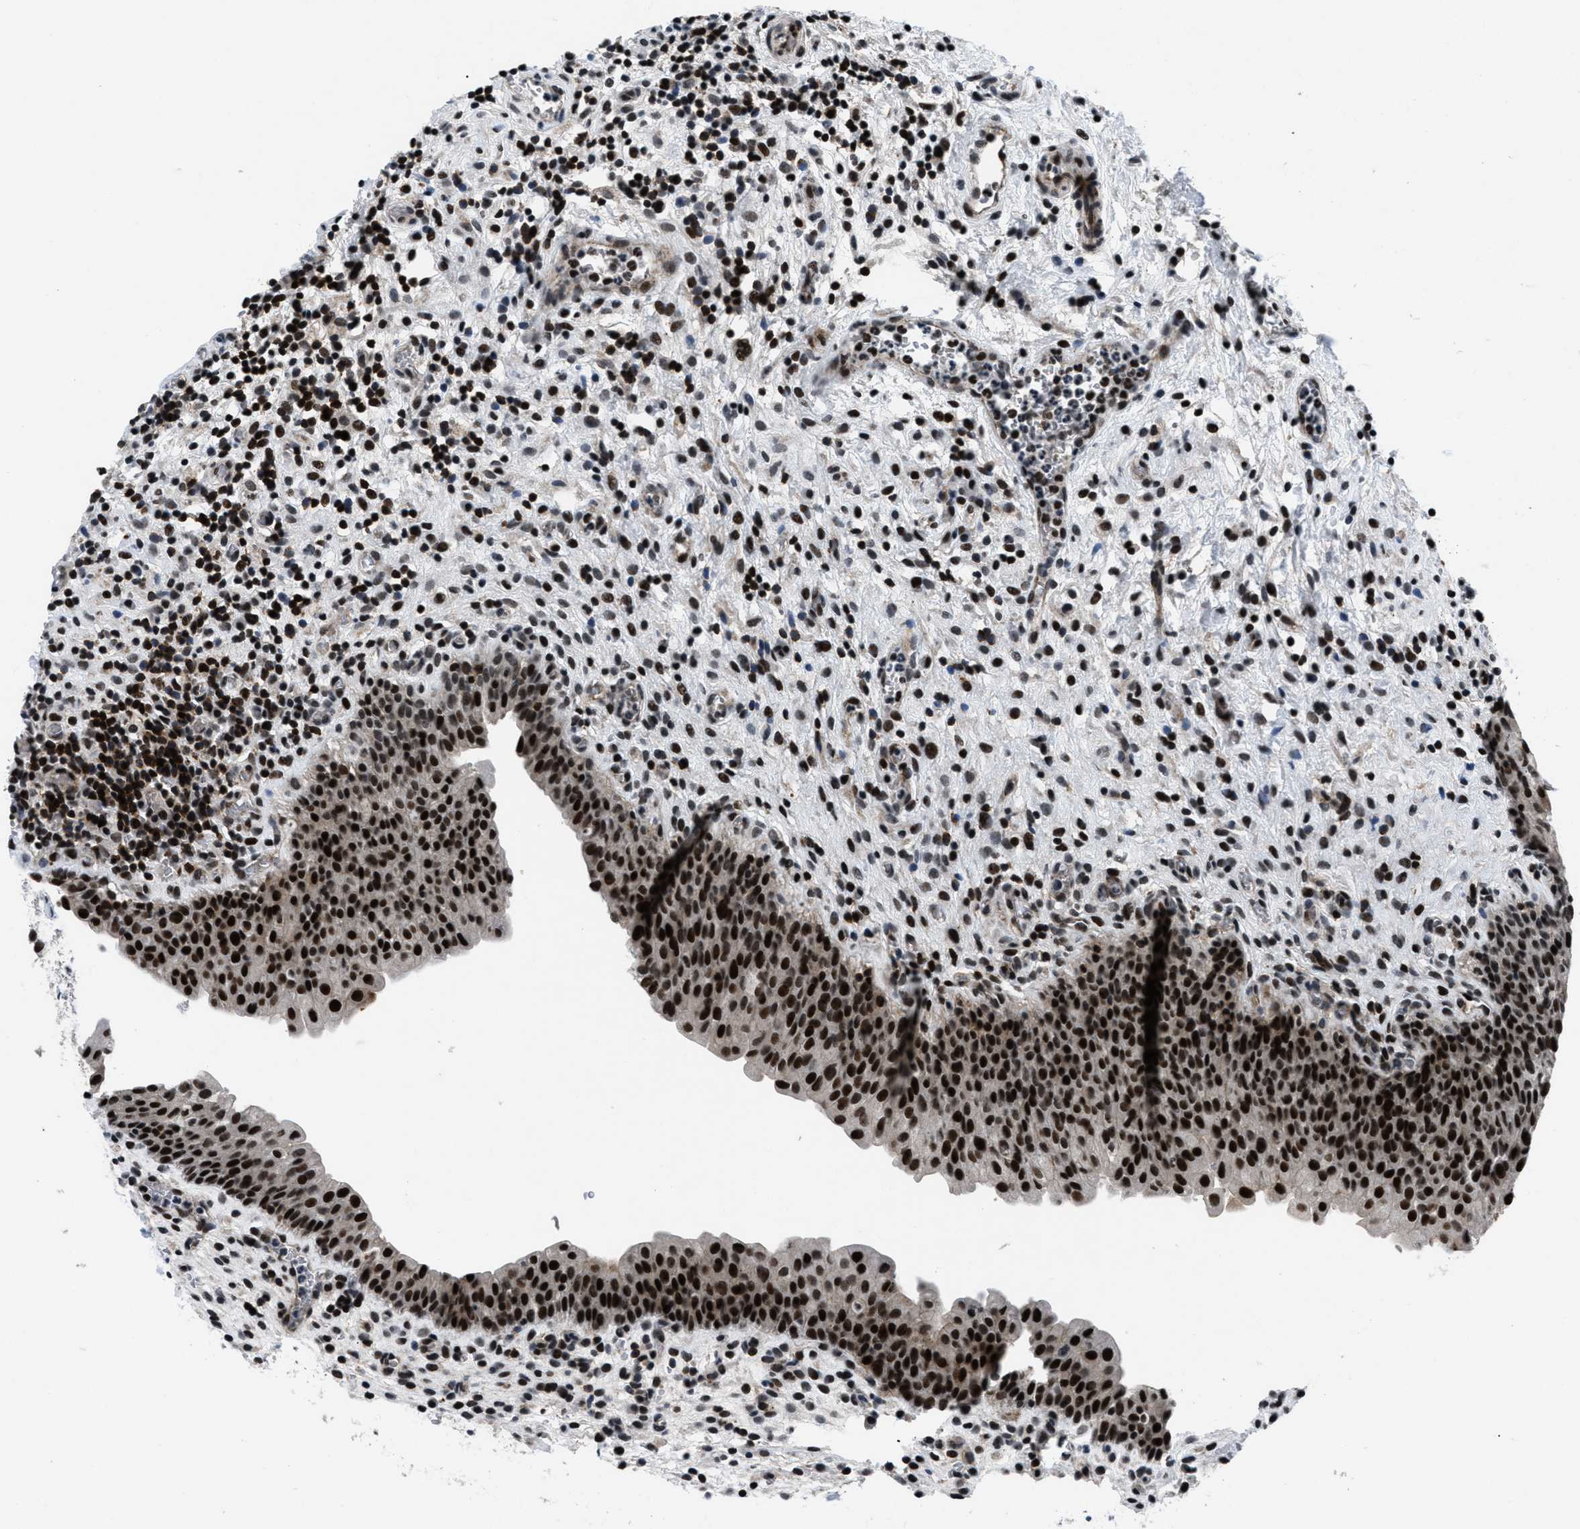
{"staining": {"intensity": "strong", "quantity": ">75%", "location": "nuclear"}, "tissue": "urinary bladder", "cell_type": "Urothelial cells", "image_type": "normal", "snomed": [{"axis": "morphology", "description": "Normal tissue, NOS"}, {"axis": "topography", "description": "Urinary bladder"}], "caption": "Immunohistochemical staining of unremarkable urinary bladder demonstrates strong nuclear protein staining in approximately >75% of urothelial cells.", "gene": "SMARCB1", "patient": {"sex": "male", "age": 37}}